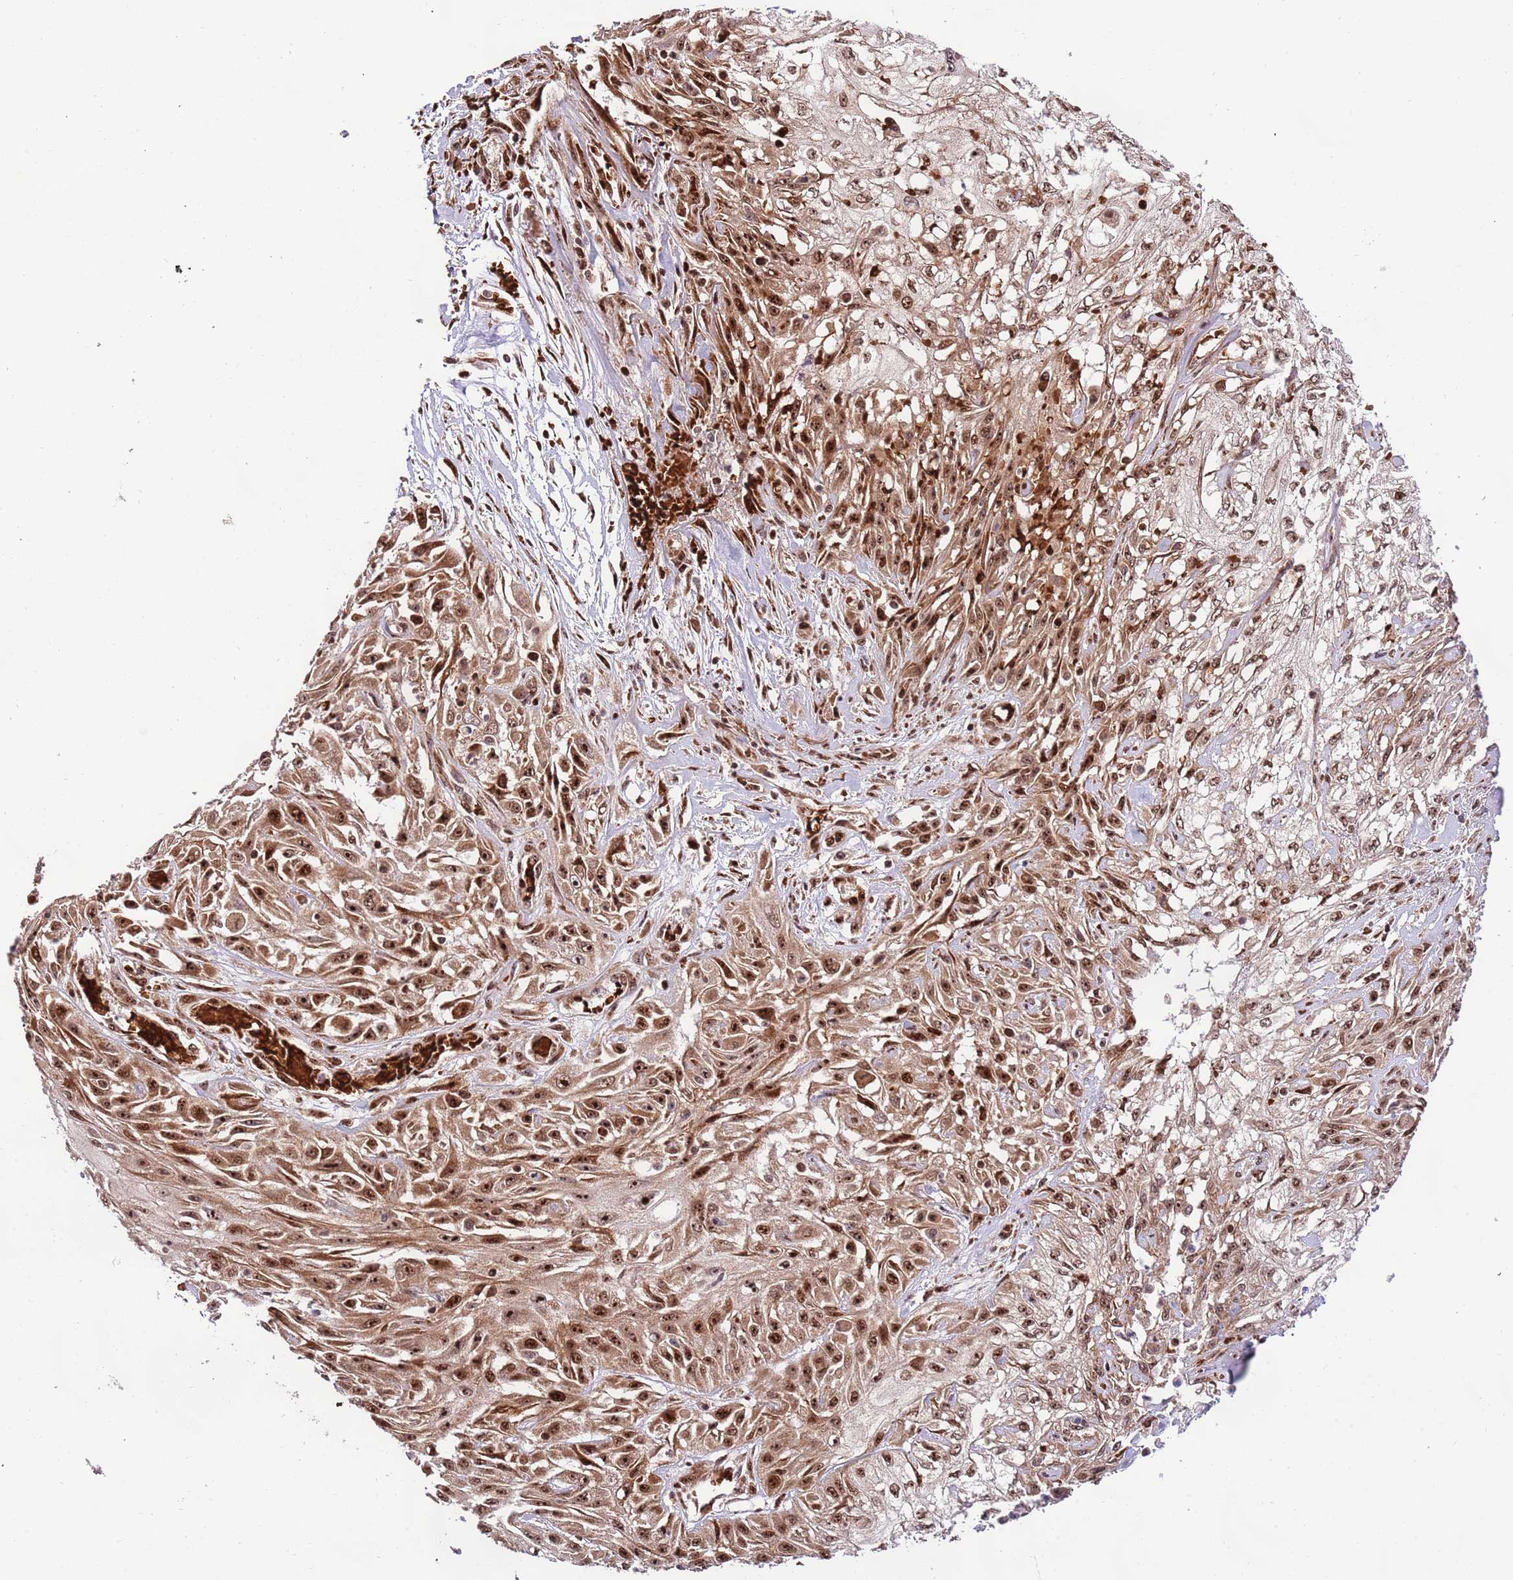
{"staining": {"intensity": "moderate", "quantity": ">75%", "location": "cytoplasmic/membranous,nuclear"}, "tissue": "skin cancer", "cell_type": "Tumor cells", "image_type": "cancer", "snomed": [{"axis": "morphology", "description": "Squamous cell carcinoma, NOS"}, {"axis": "morphology", "description": "Squamous cell carcinoma, metastatic, NOS"}, {"axis": "topography", "description": "Skin"}, {"axis": "topography", "description": "Lymph node"}], "caption": "Immunohistochemistry image of squamous cell carcinoma (skin) stained for a protein (brown), which shows medium levels of moderate cytoplasmic/membranous and nuclear expression in approximately >75% of tumor cells.", "gene": "RIF1", "patient": {"sex": "male", "age": 75}}